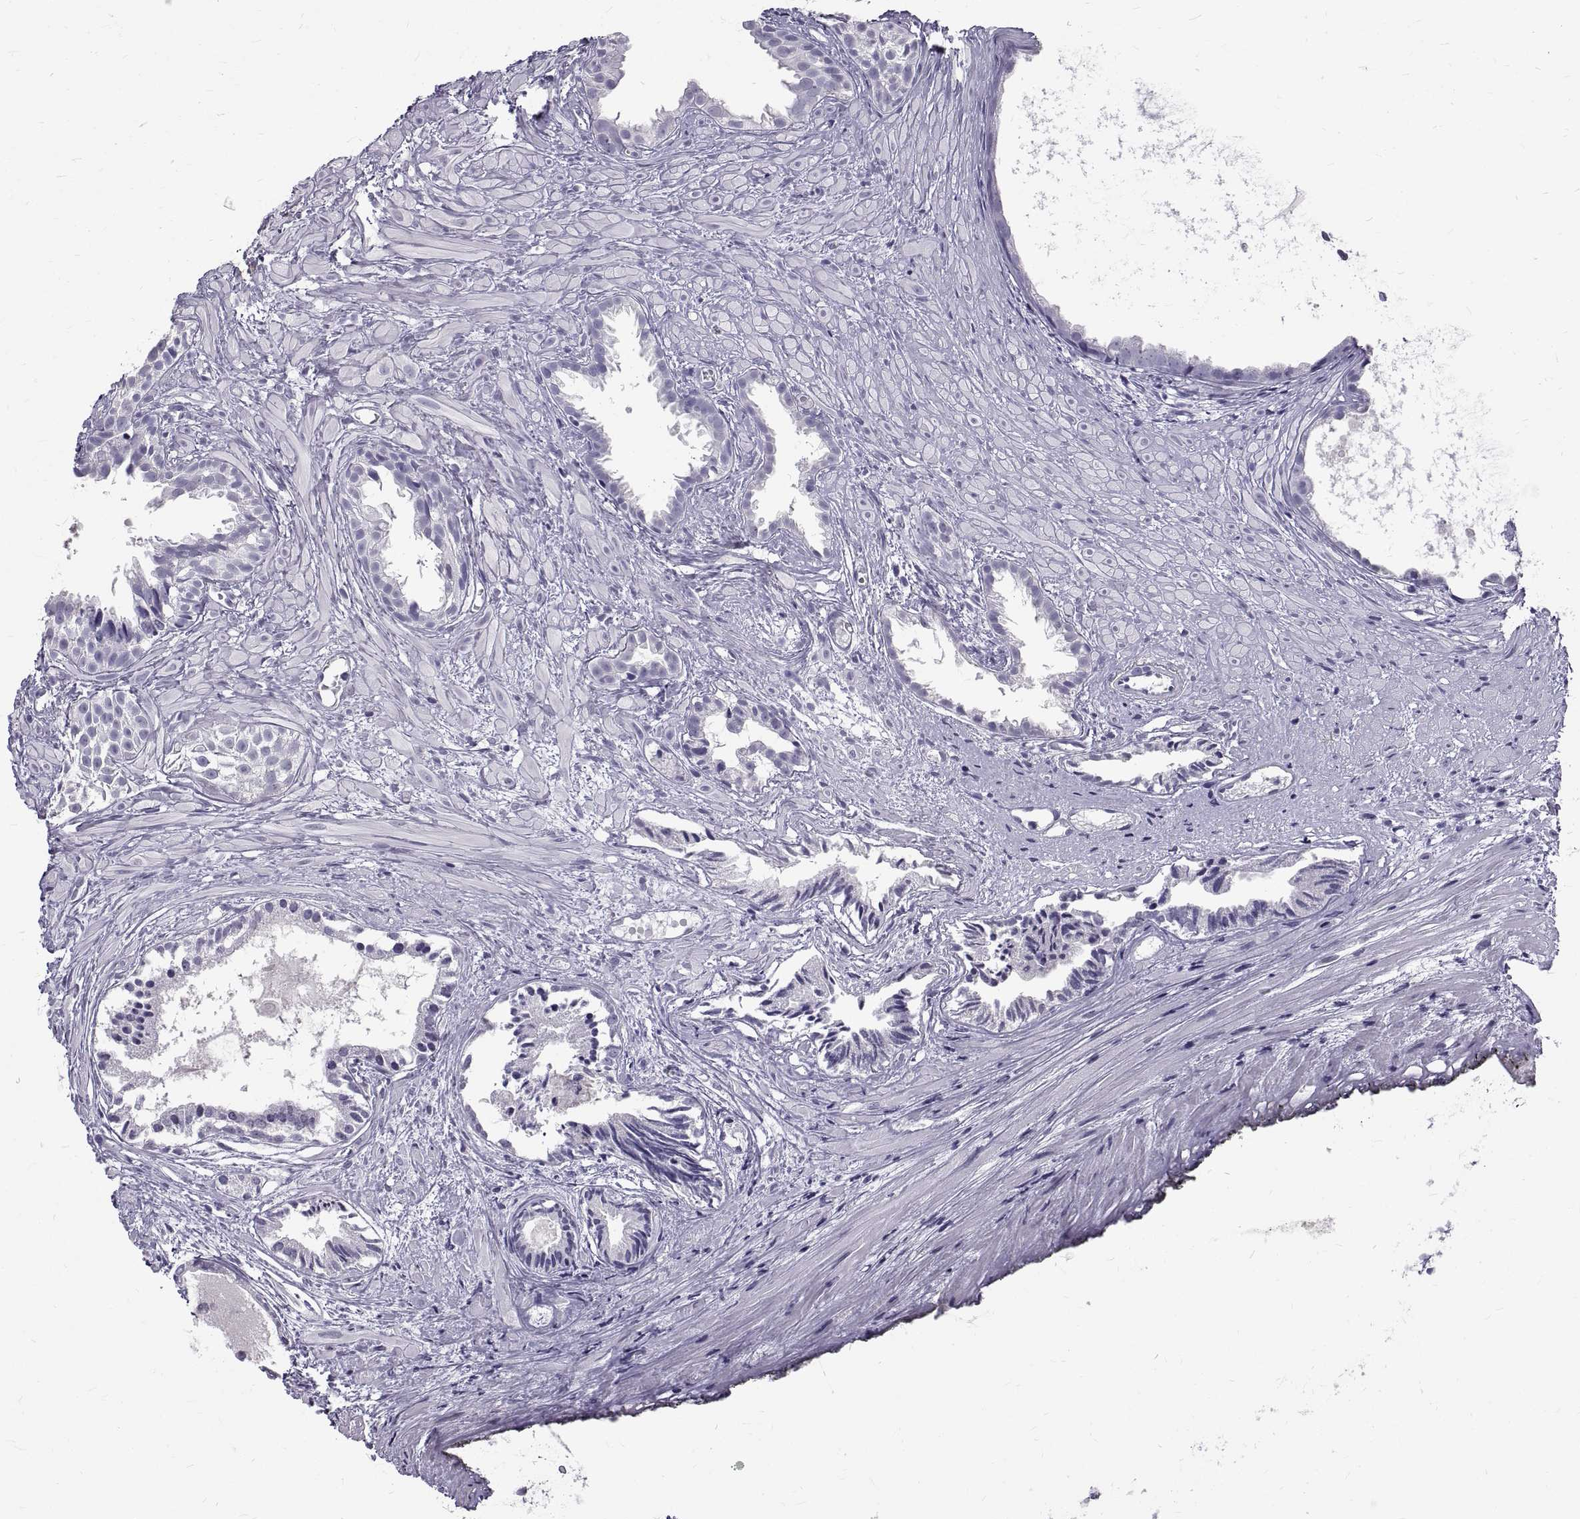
{"staining": {"intensity": "negative", "quantity": "none", "location": "none"}, "tissue": "prostate cancer", "cell_type": "Tumor cells", "image_type": "cancer", "snomed": [{"axis": "morphology", "description": "Adenocarcinoma, High grade"}, {"axis": "topography", "description": "Prostate"}], "caption": "Human prostate cancer (high-grade adenocarcinoma) stained for a protein using immunohistochemistry (IHC) shows no staining in tumor cells.", "gene": "GNG12", "patient": {"sex": "male", "age": 79}}